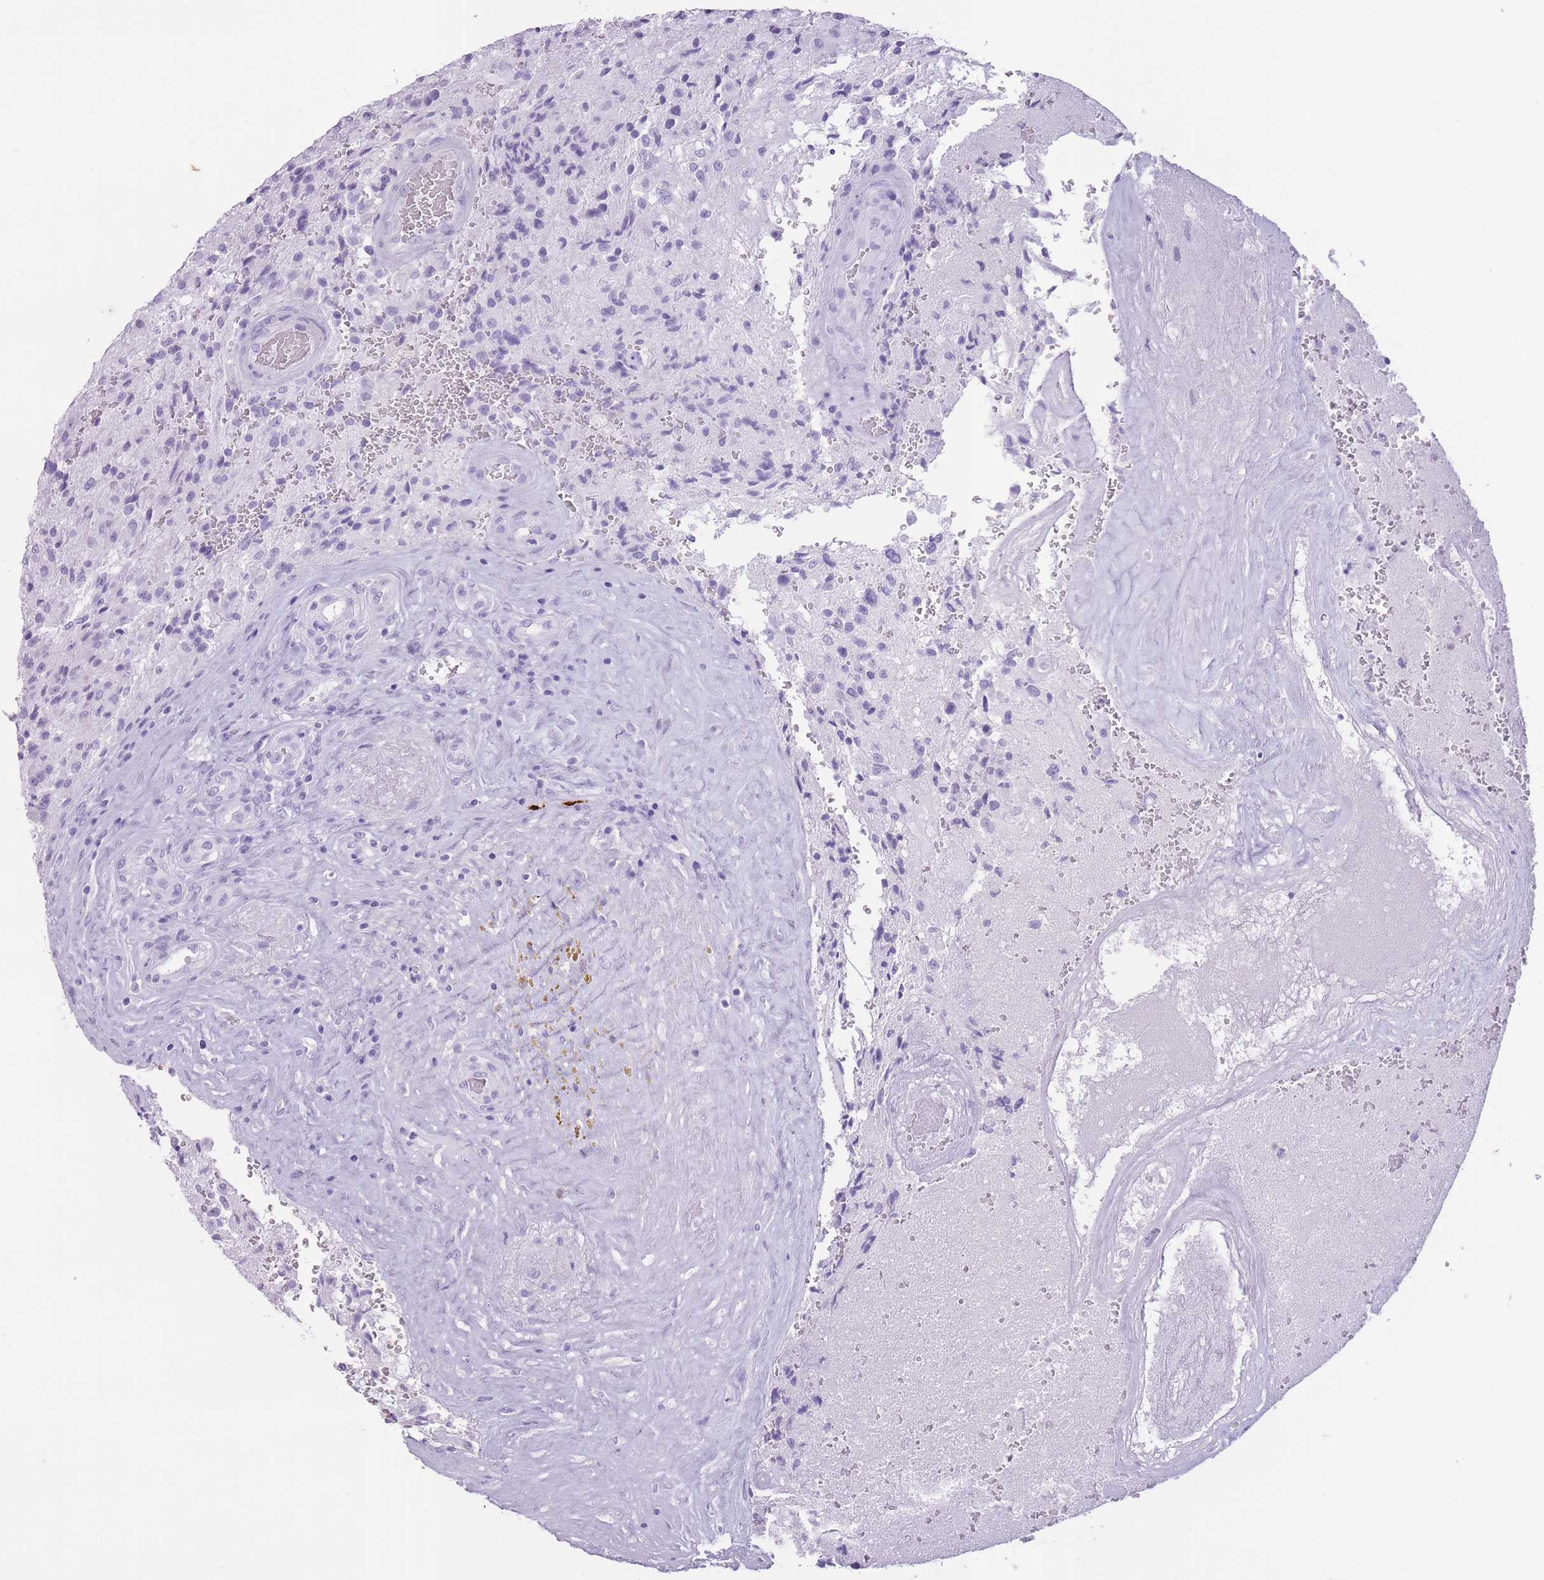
{"staining": {"intensity": "negative", "quantity": "none", "location": "none"}, "tissue": "glioma", "cell_type": "Tumor cells", "image_type": "cancer", "snomed": [{"axis": "morphology", "description": "Normal tissue, NOS"}, {"axis": "morphology", "description": "Glioma, malignant, High grade"}, {"axis": "topography", "description": "Cerebral cortex"}], "caption": "Protein analysis of glioma shows no significant positivity in tumor cells. Brightfield microscopy of IHC stained with DAB (brown) and hematoxylin (blue), captured at high magnification.", "gene": "OR4F21", "patient": {"sex": "male", "age": 56}}